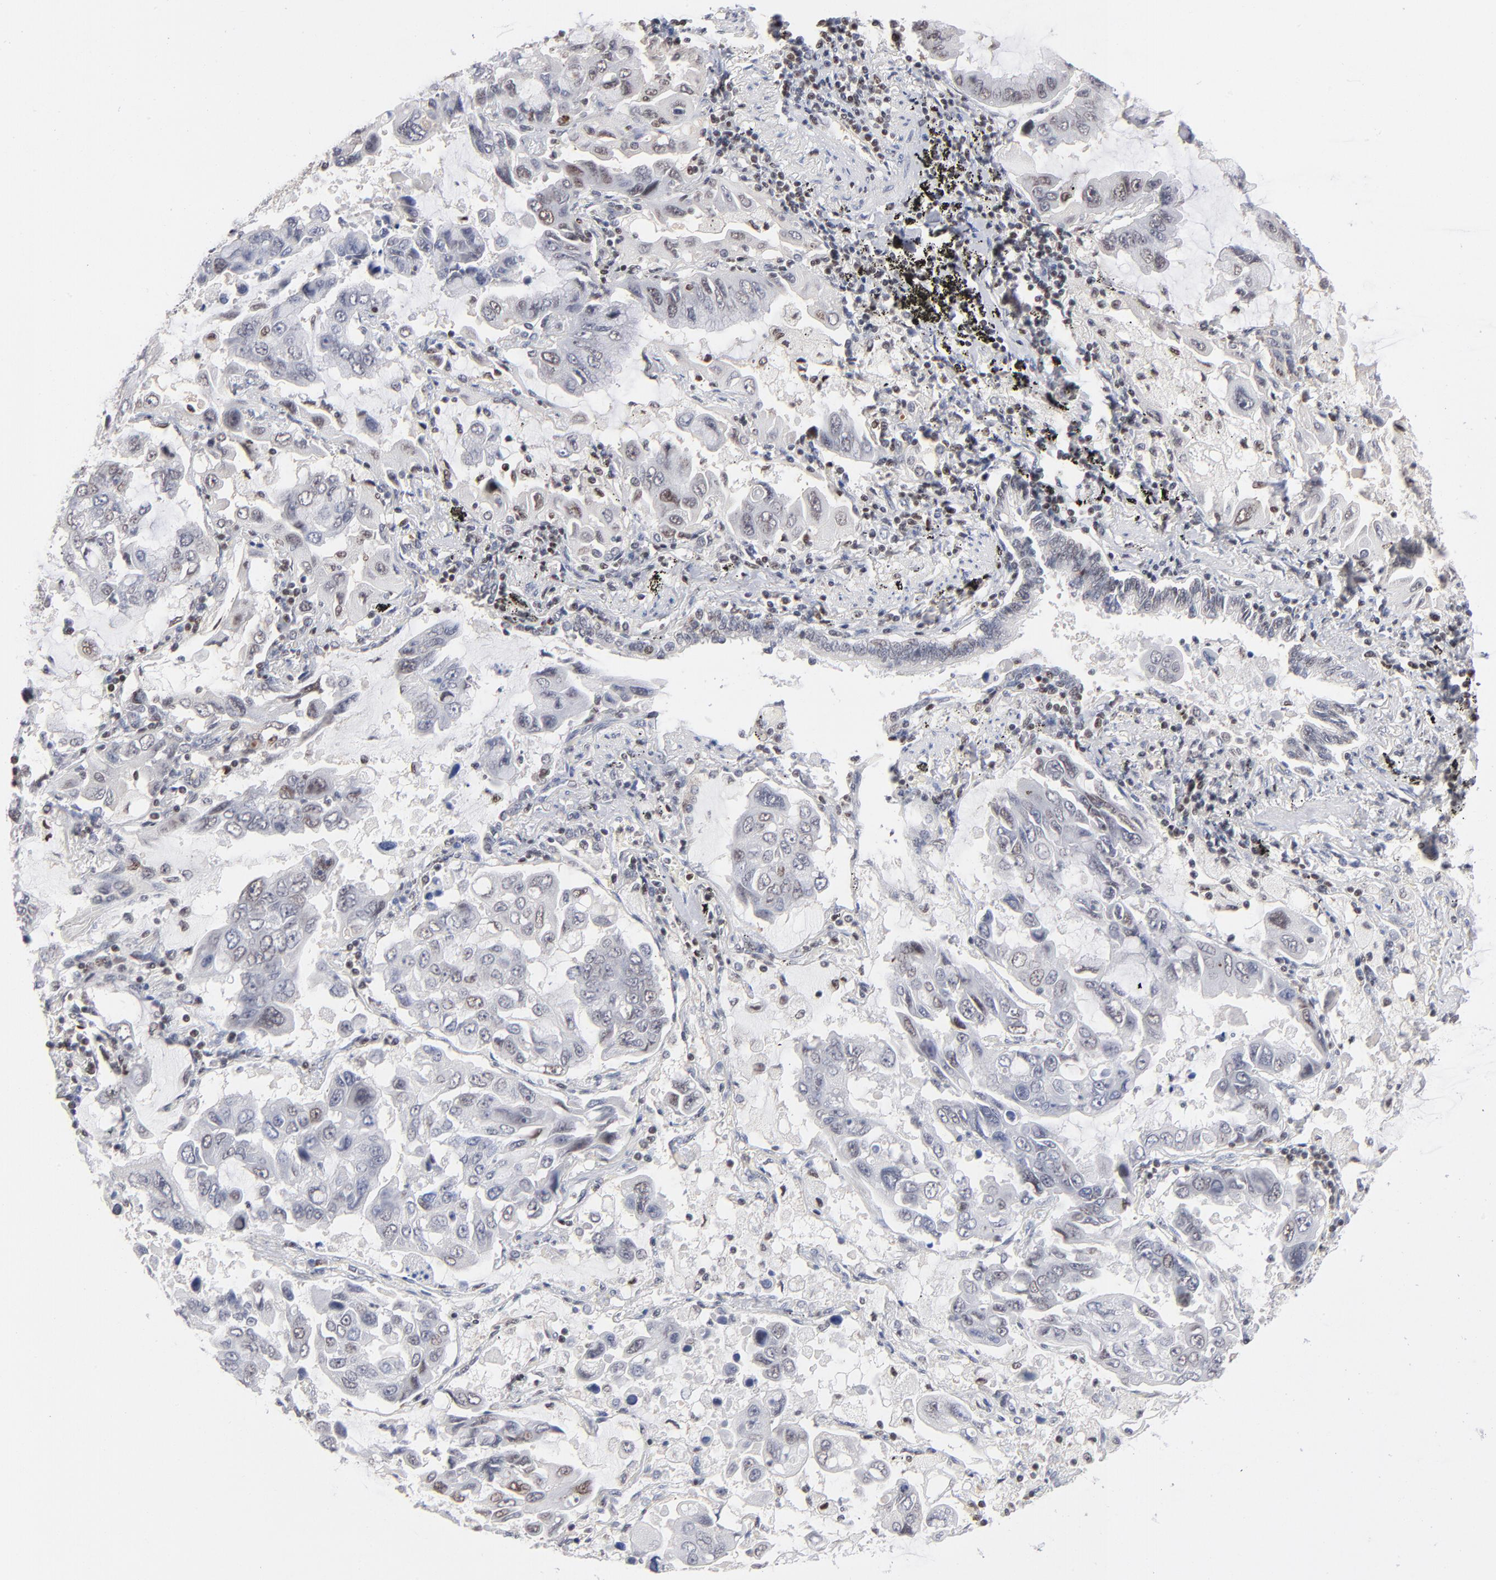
{"staining": {"intensity": "weak", "quantity": "<25%", "location": "nuclear"}, "tissue": "lung cancer", "cell_type": "Tumor cells", "image_type": "cancer", "snomed": [{"axis": "morphology", "description": "Adenocarcinoma, NOS"}, {"axis": "topography", "description": "Lung"}], "caption": "DAB (3,3'-diaminobenzidine) immunohistochemical staining of lung cancer displays no significant staining in tumor cells. Nuclei are stained in blue.", "gene": "MAX", "patient": {"sex": "male", "age": 64}}